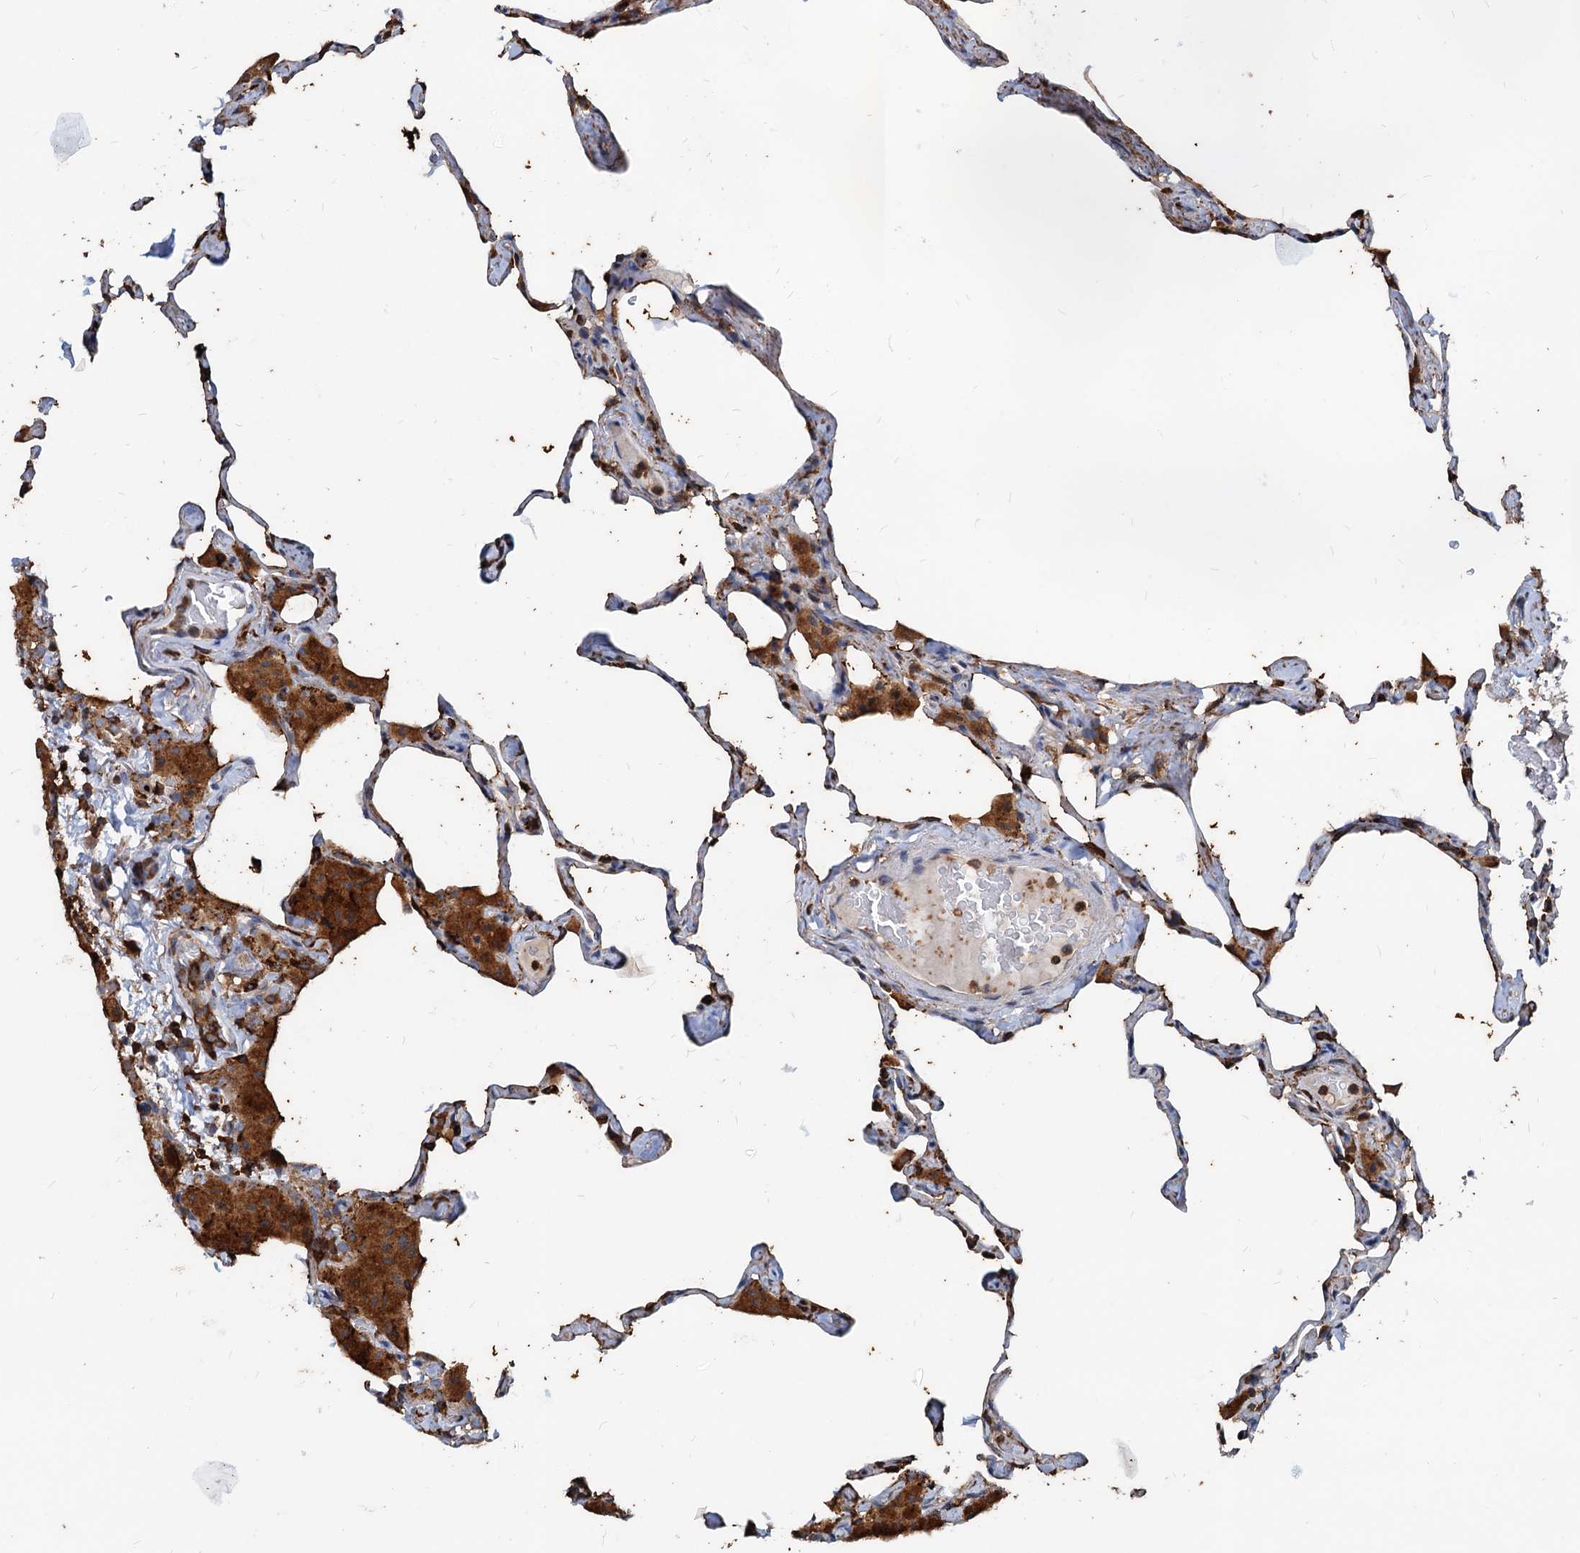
{"staining": {"intensity": "strong", "quantity": "25%-75%", "location": "cytoplasmic/membranous"}, "tissue": "lung", "cell_type": "Alveolar cells", "image_type": "normal", "snomed": [{"axis": "morphology", "description": "Normal tissue, NOS"}, {"axis": "topography", "description": "Lung"}], "caption": "A brown stain shows strong cytoplasmic/membranous positivity of a protein in alveolar cells of normal lung. The staining is performed using DAB (3,3'-diaminobenzidine) brown chromogen to label protein expression. The nuclei are counter-stained blue using hematoxylin.", "gene": "LCP2", "patient": {"sex": "male", "age": 65}}